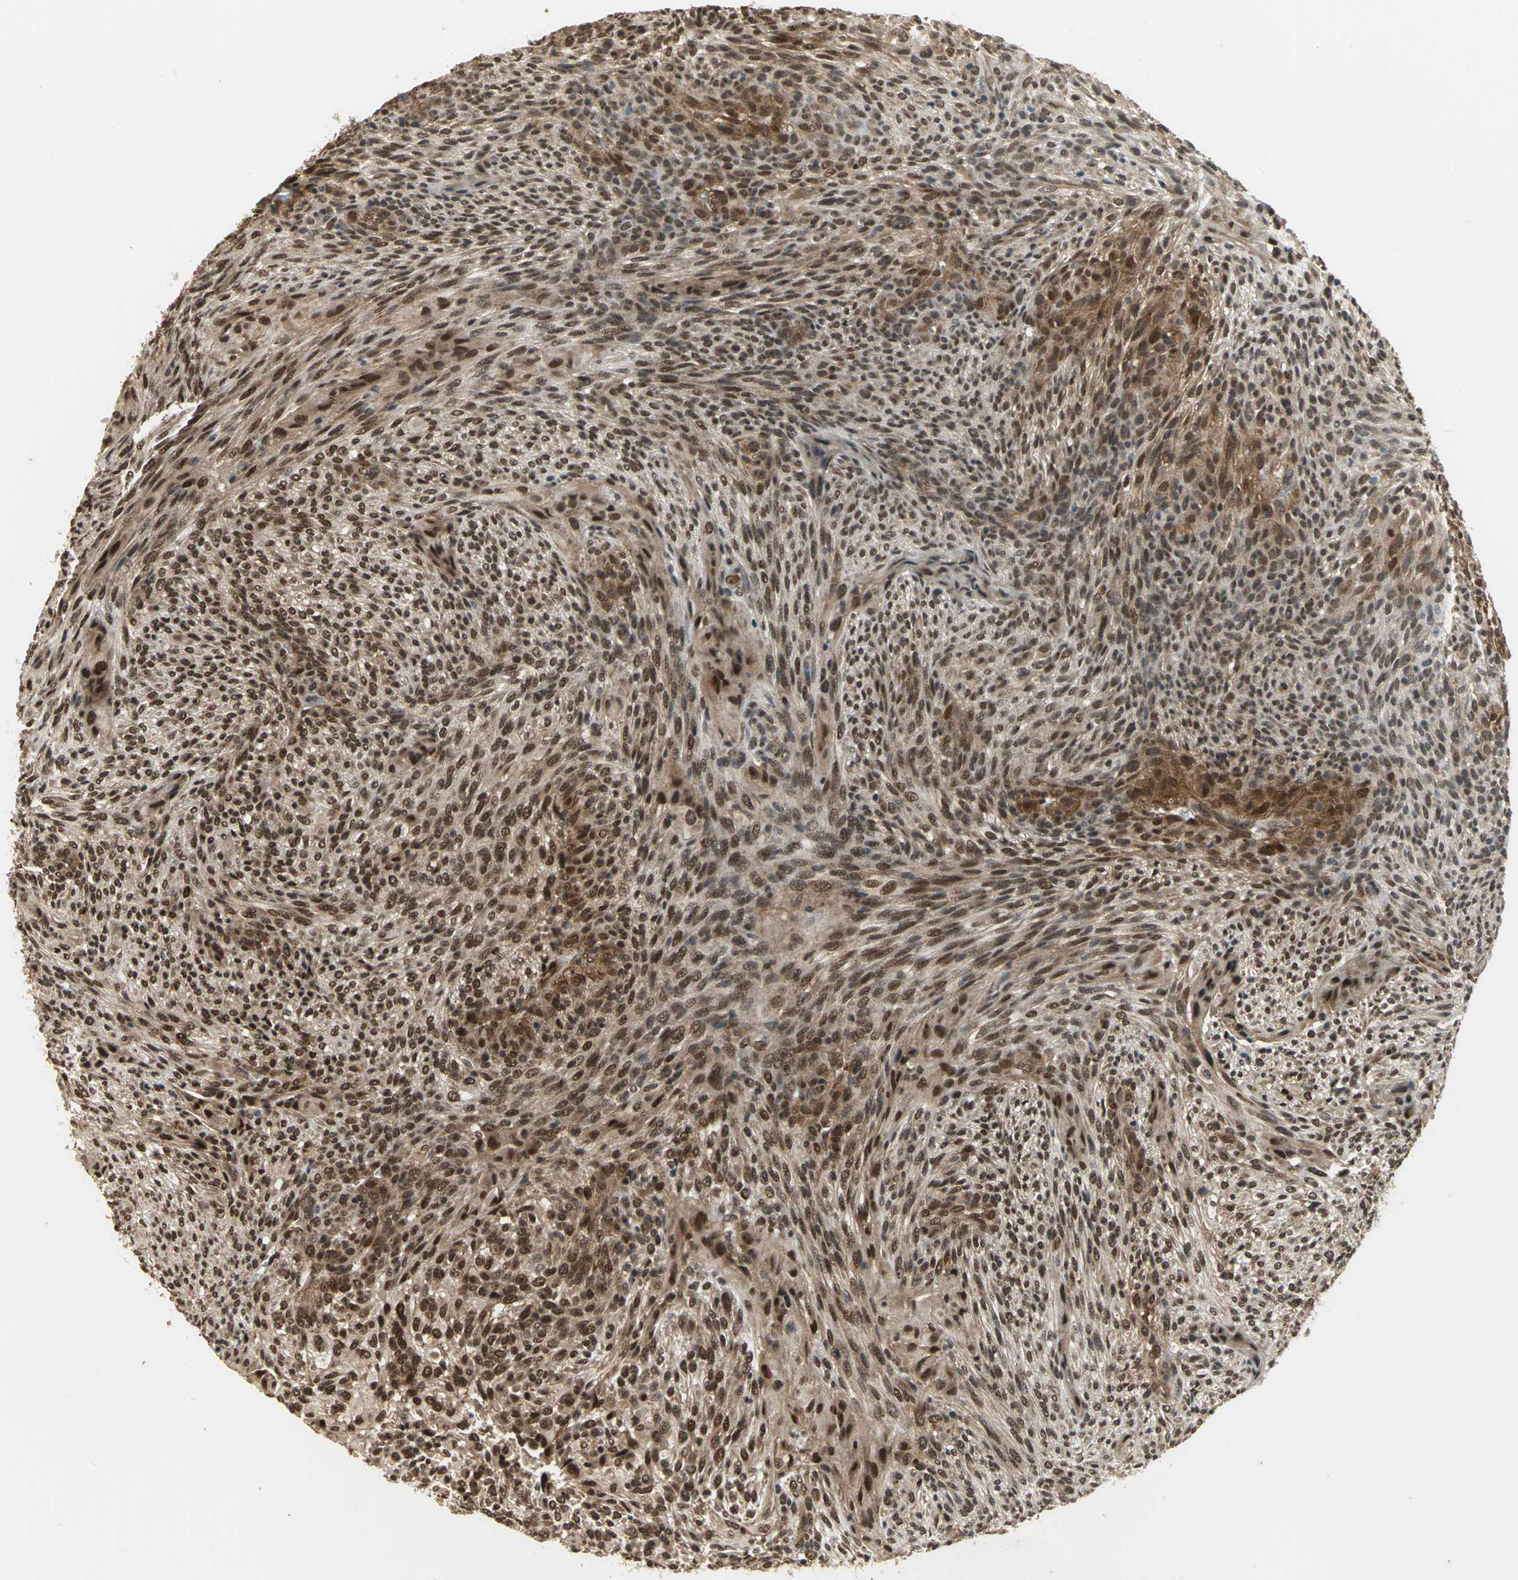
{"staining": {"intensity": "moderate", "quantity": ">75%", "location": "cytoplasmic/membranous,nuclear"}, "tissue": "glioma", "cell_type": "Tumor cells", "image_type": "cancer", "snomed": [{"axis": "morphology", "description": "Glioma, malignant, High grade"}, {"axis": "topography", "description": "Cerebral cortex"}], "caption": "A photomicrograph showing moderate cytoplasmic/membranous and nuclear positivity in approximately >75% of tumor cells in malignant glioma (high-grade), as visualized by brown immunohistochemical staining.", "gene": "NOTCH3", "patient": {"sex": "female", "age": 55}}